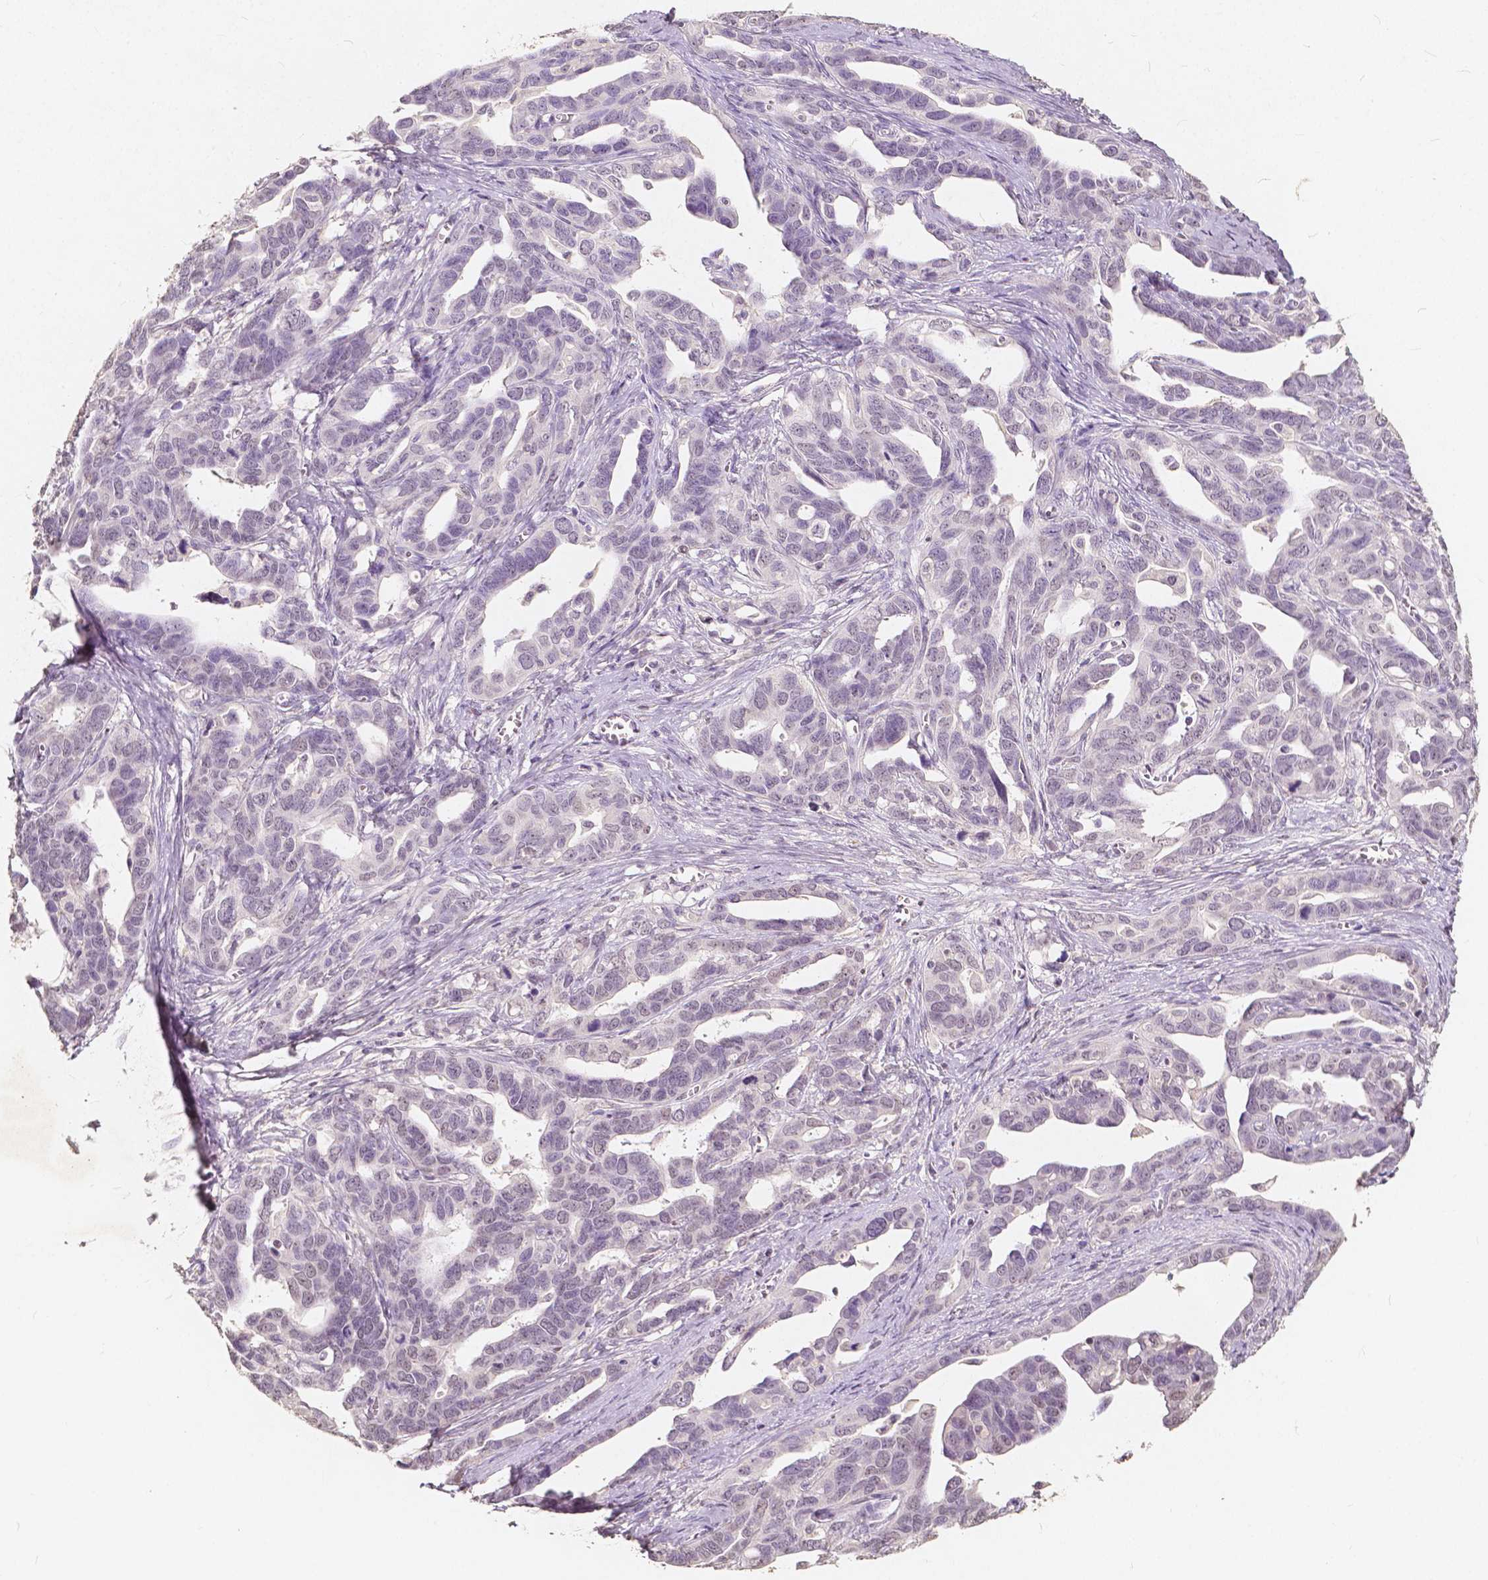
{"staining": {"intensity": "negative", "quantity": "none", "location": "none"}, "tissue": "ovarian cancer", "cell_type": "Tumor cells", "image_type": "cancer", "snomed": [{"axis": "morphology", "description": "Cystadenocarcinoma, serous, NOS"}, {"axis": "topography", "description": "Ovary"}], "caption": "Tumor cells show no significant protein staining in serous cystadenocarcinoma (ovarian).", "gene": "SOX15", "patient": {"sex": "female", "age": 69}}